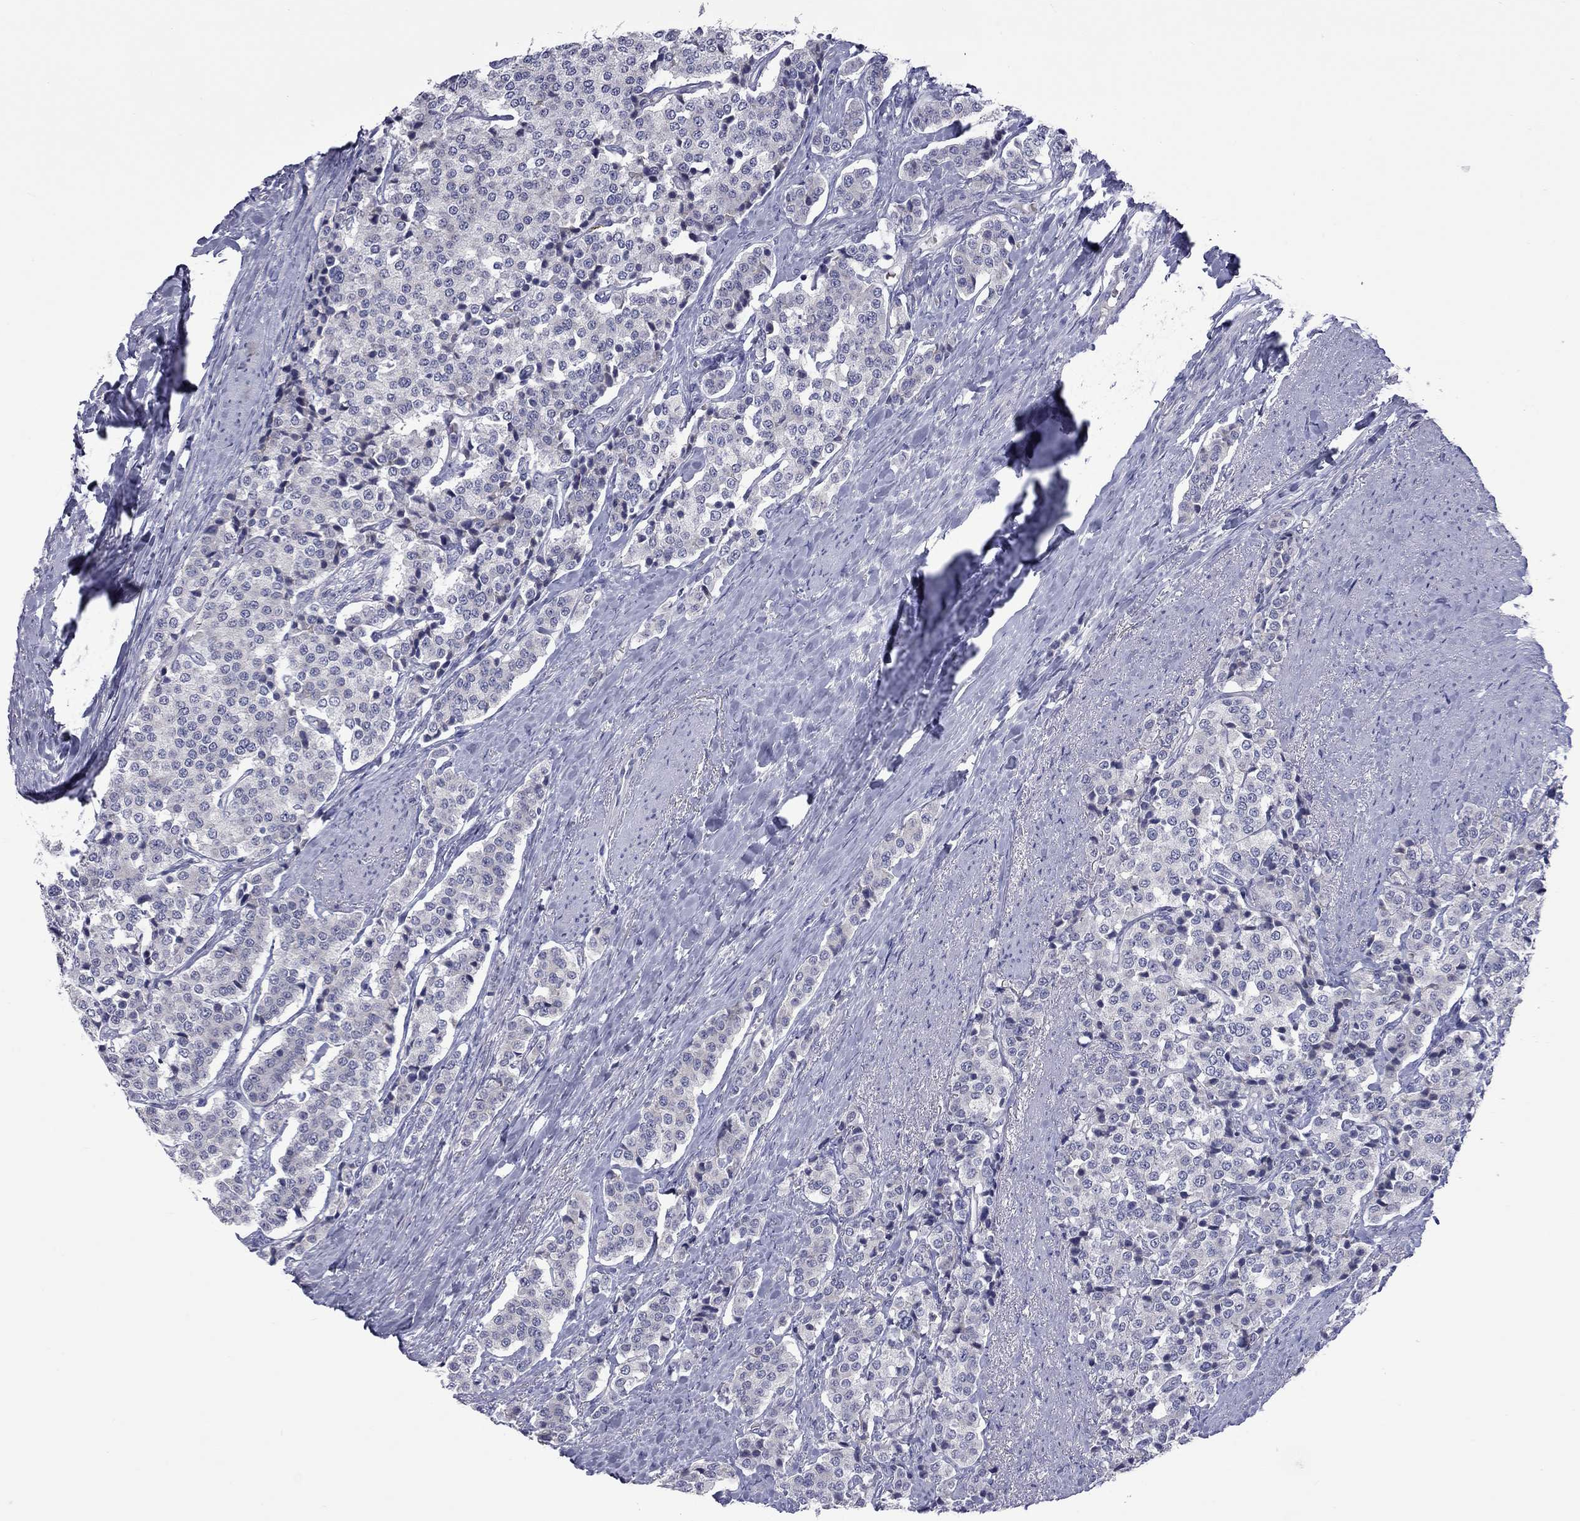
{"staining": {"intensity": "negative", "quantity": "none", "location": "none"}, "tissue": "carcinoid", "cell_type": "Tumor cells", "image_type": "cancer", "snomed": [{"axis": "morphology", "description": "Carcinoid, malignant, NOS"}, {"axis": "topography", "description": "Small intestine"}], "caption": "Carcinoid was stained to show a protein in brown. There is no significant staining in tumor cells.", "gene": "UNC119B", "patient": {"sex": "female", "age": 58}}